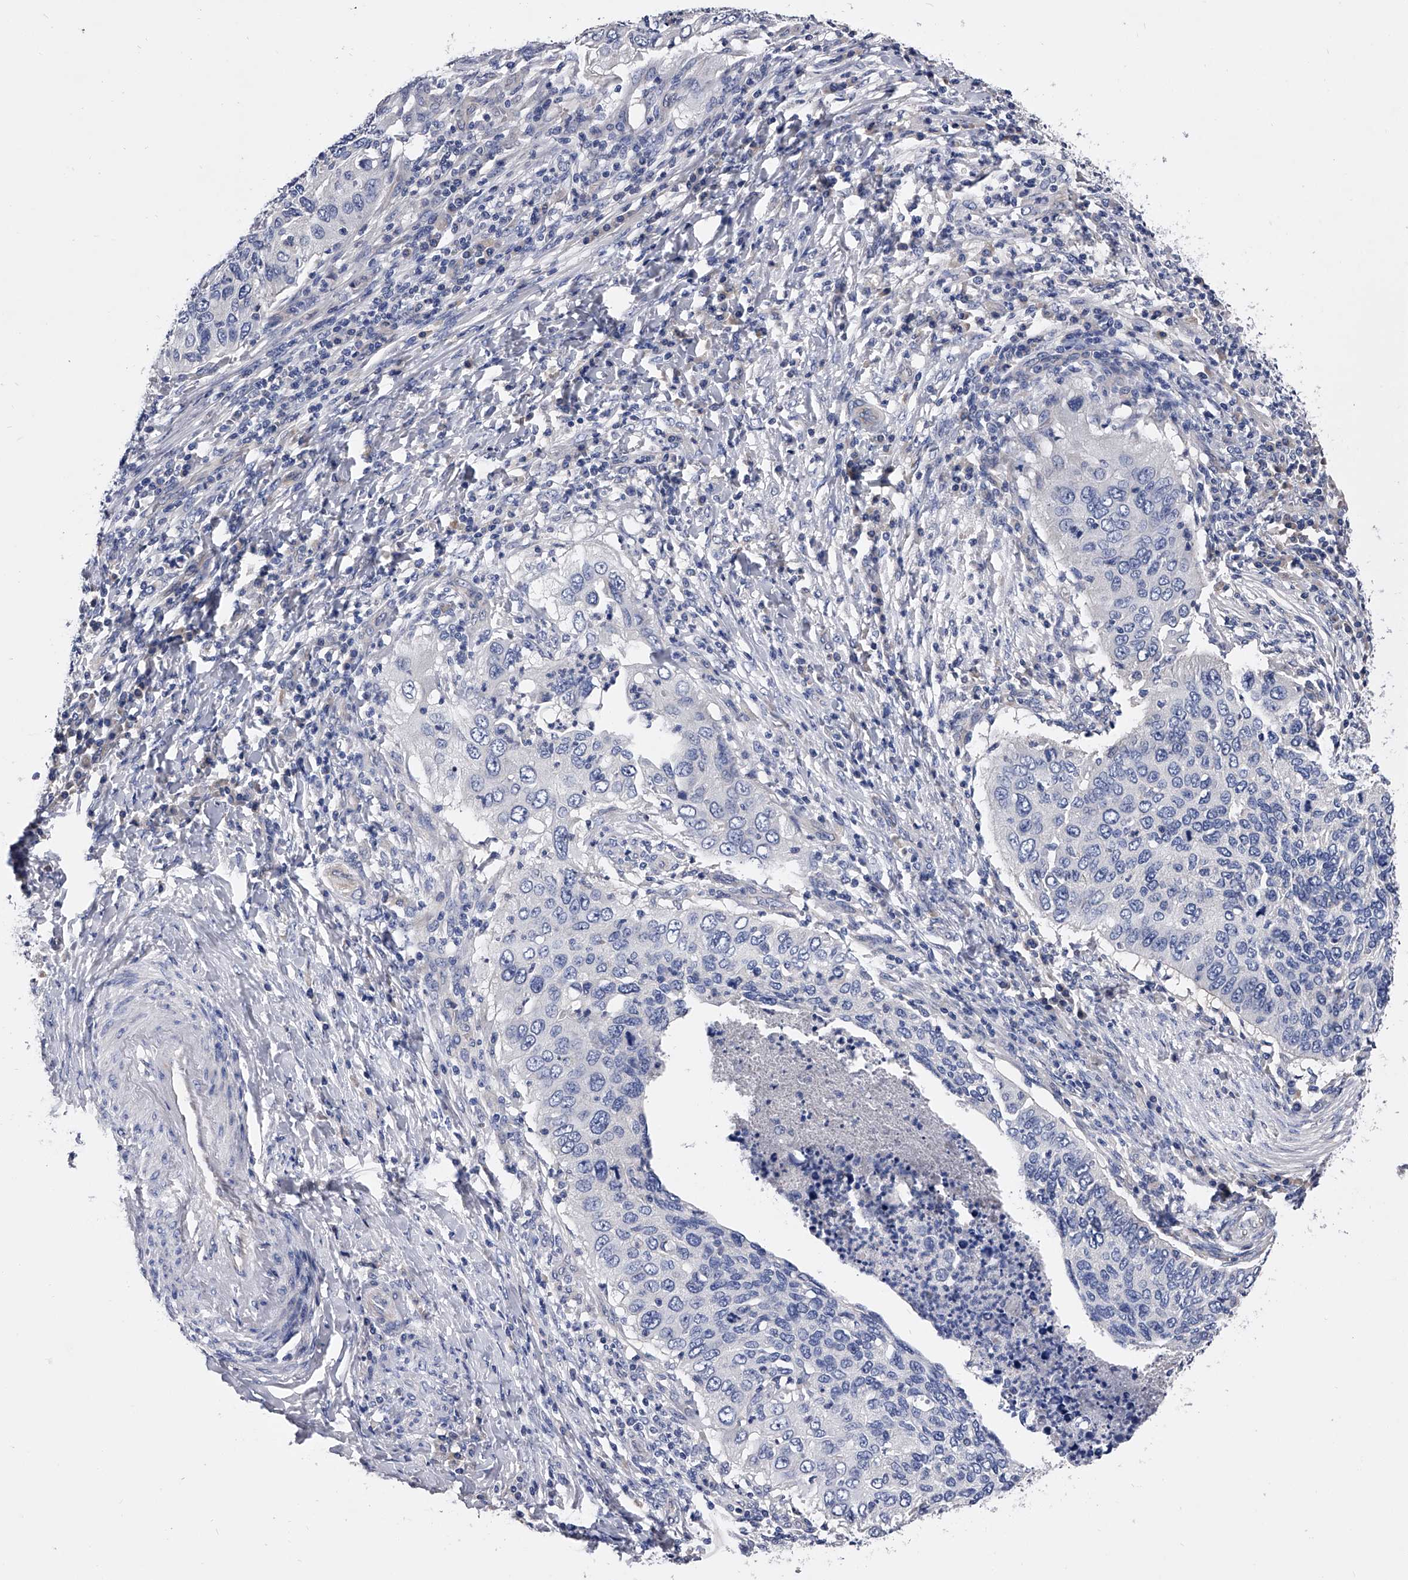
{"staining": {"intensity": "negative", "quantity": "none", "location": "none"}, "tissue": "cervical cancer", "cell_type": "Tumor cells", "image_type": "cancer", "snomed": [{"axis": "morphology", "description": "Squamous cell carcinoma, NOS"}, {"axis": "topography", "description": "Cervix"}], "caption": "This is a image of immunohistochemistry staining of cervical cancer, which shows no positivity in tumor cells.", "gene": "EFCAB7", "patient": {"sex": "female", "age": 38}}